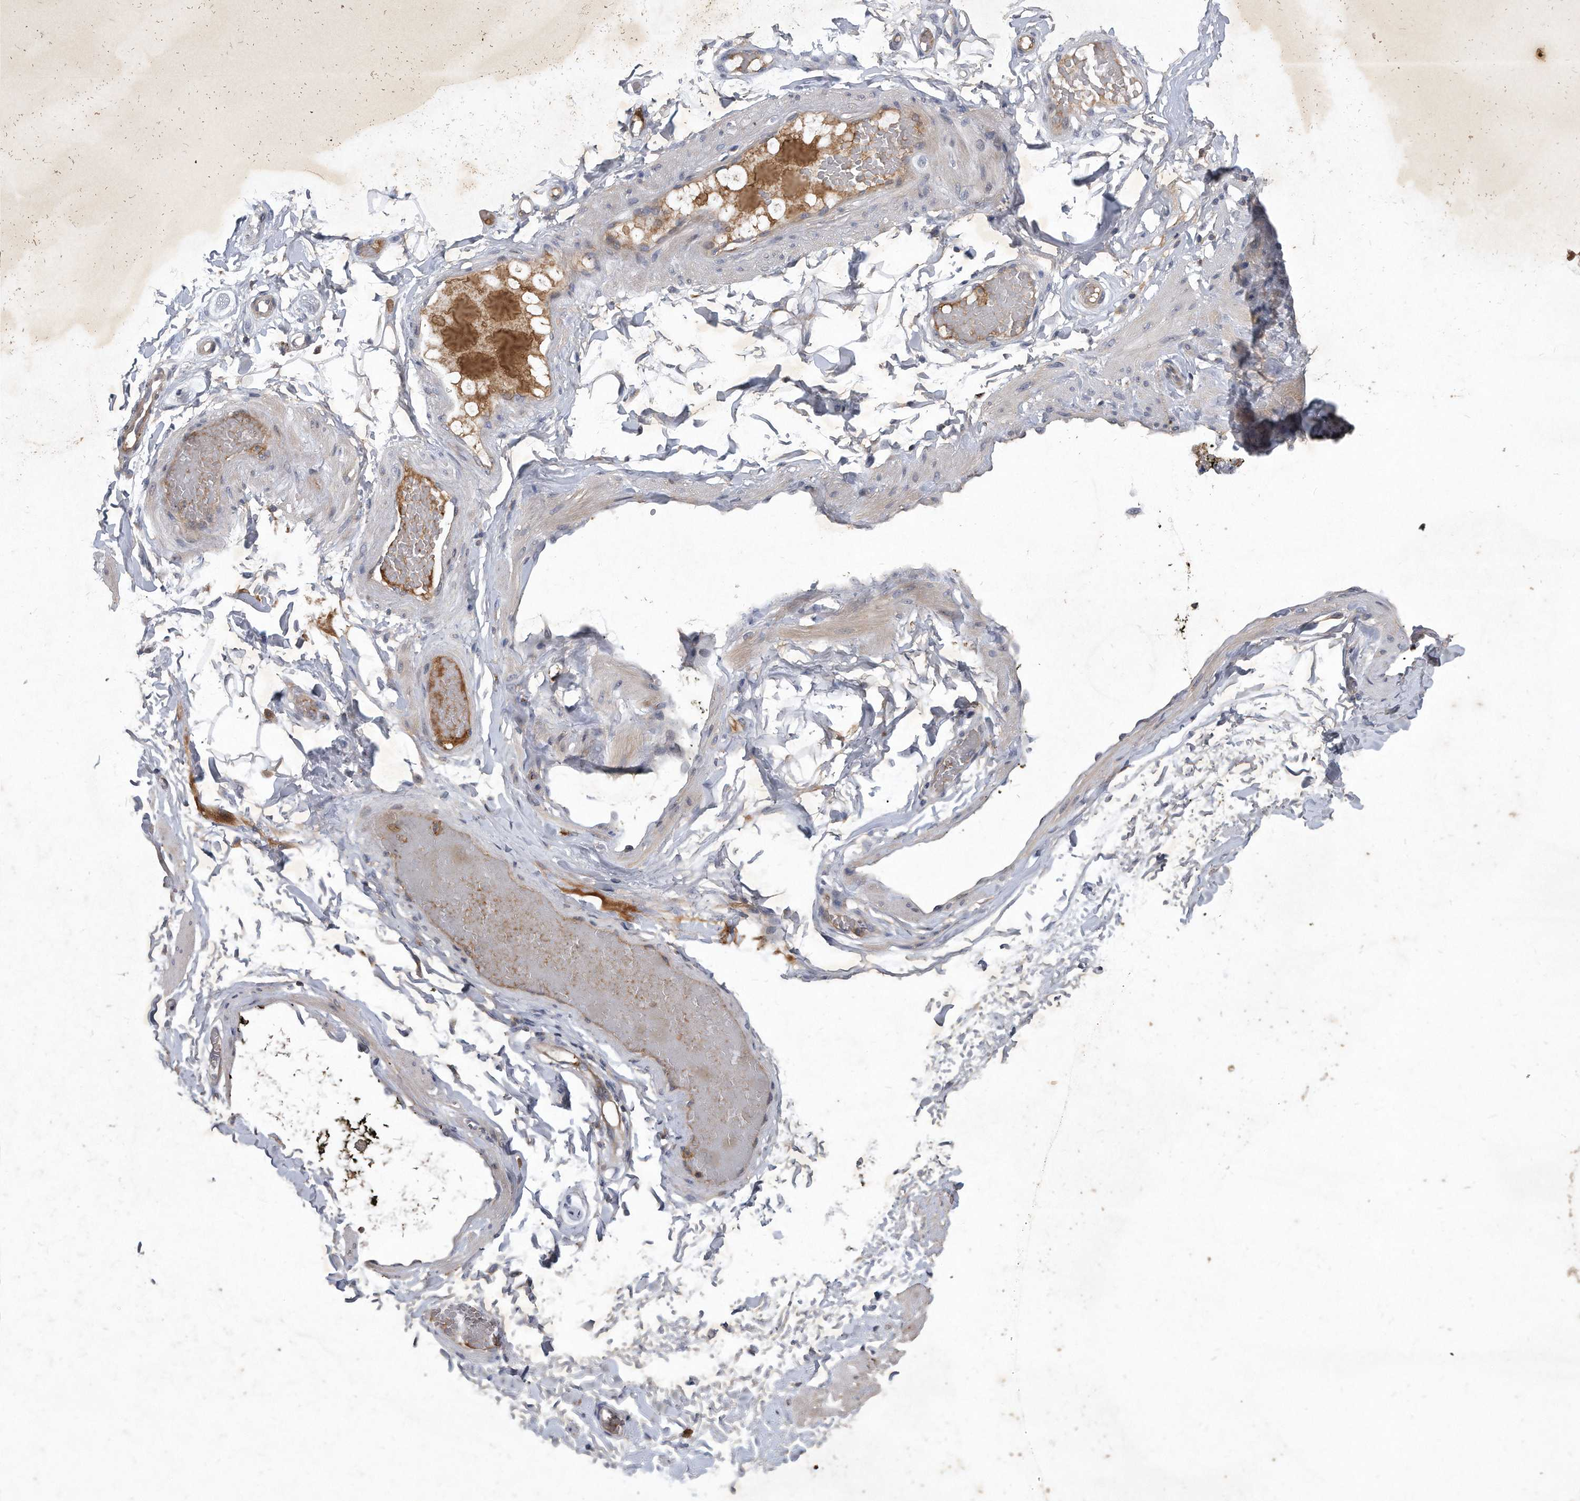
{"staining": {"intensity": "weak", "quantity": "<25%", "location": "cytoplasmic/membranous"}, "tissue": "adipose tissue", "cell_type": "Adipocytes", "image_type": "normal", "snomed": [{"axis": "morphology", "description": "Normal tissue, NOS"}, {"axis": "topography", "description": "Adipose tissue"}, {"axis": "topography", "description": "Vascular tissue"}, {"axis": "topography", "description": "Peripheral nerve tissue"}], "caption": "Immunohistochemical staining of normal human adipose tissue exhibits no significant positivity in adipocytes.", "gene": "PGBD2", "patient": {"sex": "male", "age": 25}}